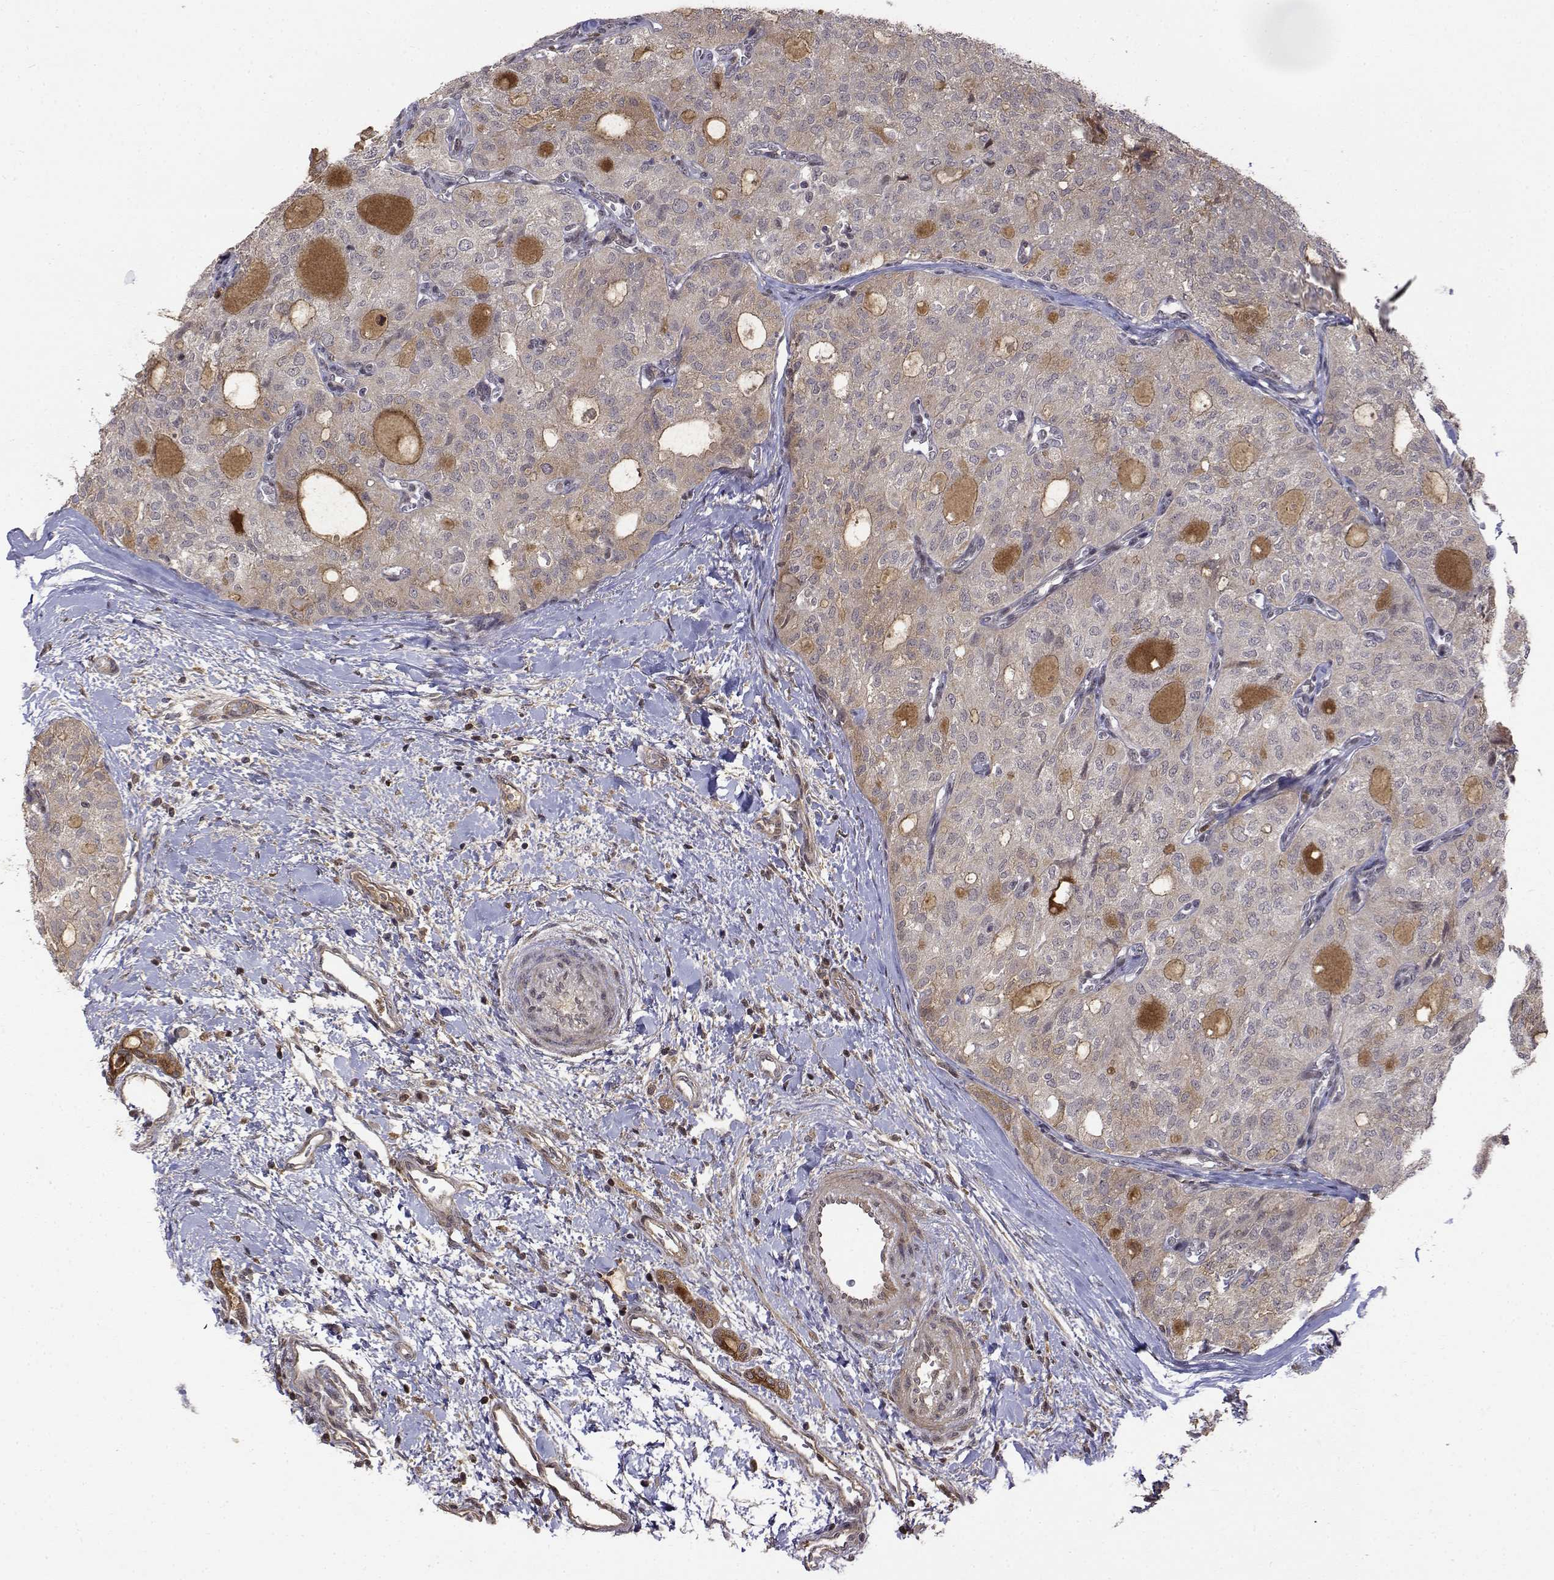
{"staining": {"intensity": "weak", "quantity": ">75%", "location": "cytoplasmic/membranous"}, "tissue": "thyroid cancer", "cell_type": "Tumor cells", "image_type": "cancer", "snomed": [{"axis": "morphology", "description": "Follicular adenoma carcinoma, NOS"}, {"axis": "topography", "description": "Thyroid gland"}], "caption": "Weak cytoplasmic/membranous positivity is seen in about >75% of tumor cells in thyroid cancer (follicular adenoma carcinoma).", "gene": "ITGA7", "patient": {"sex": "male", "age": 75}}